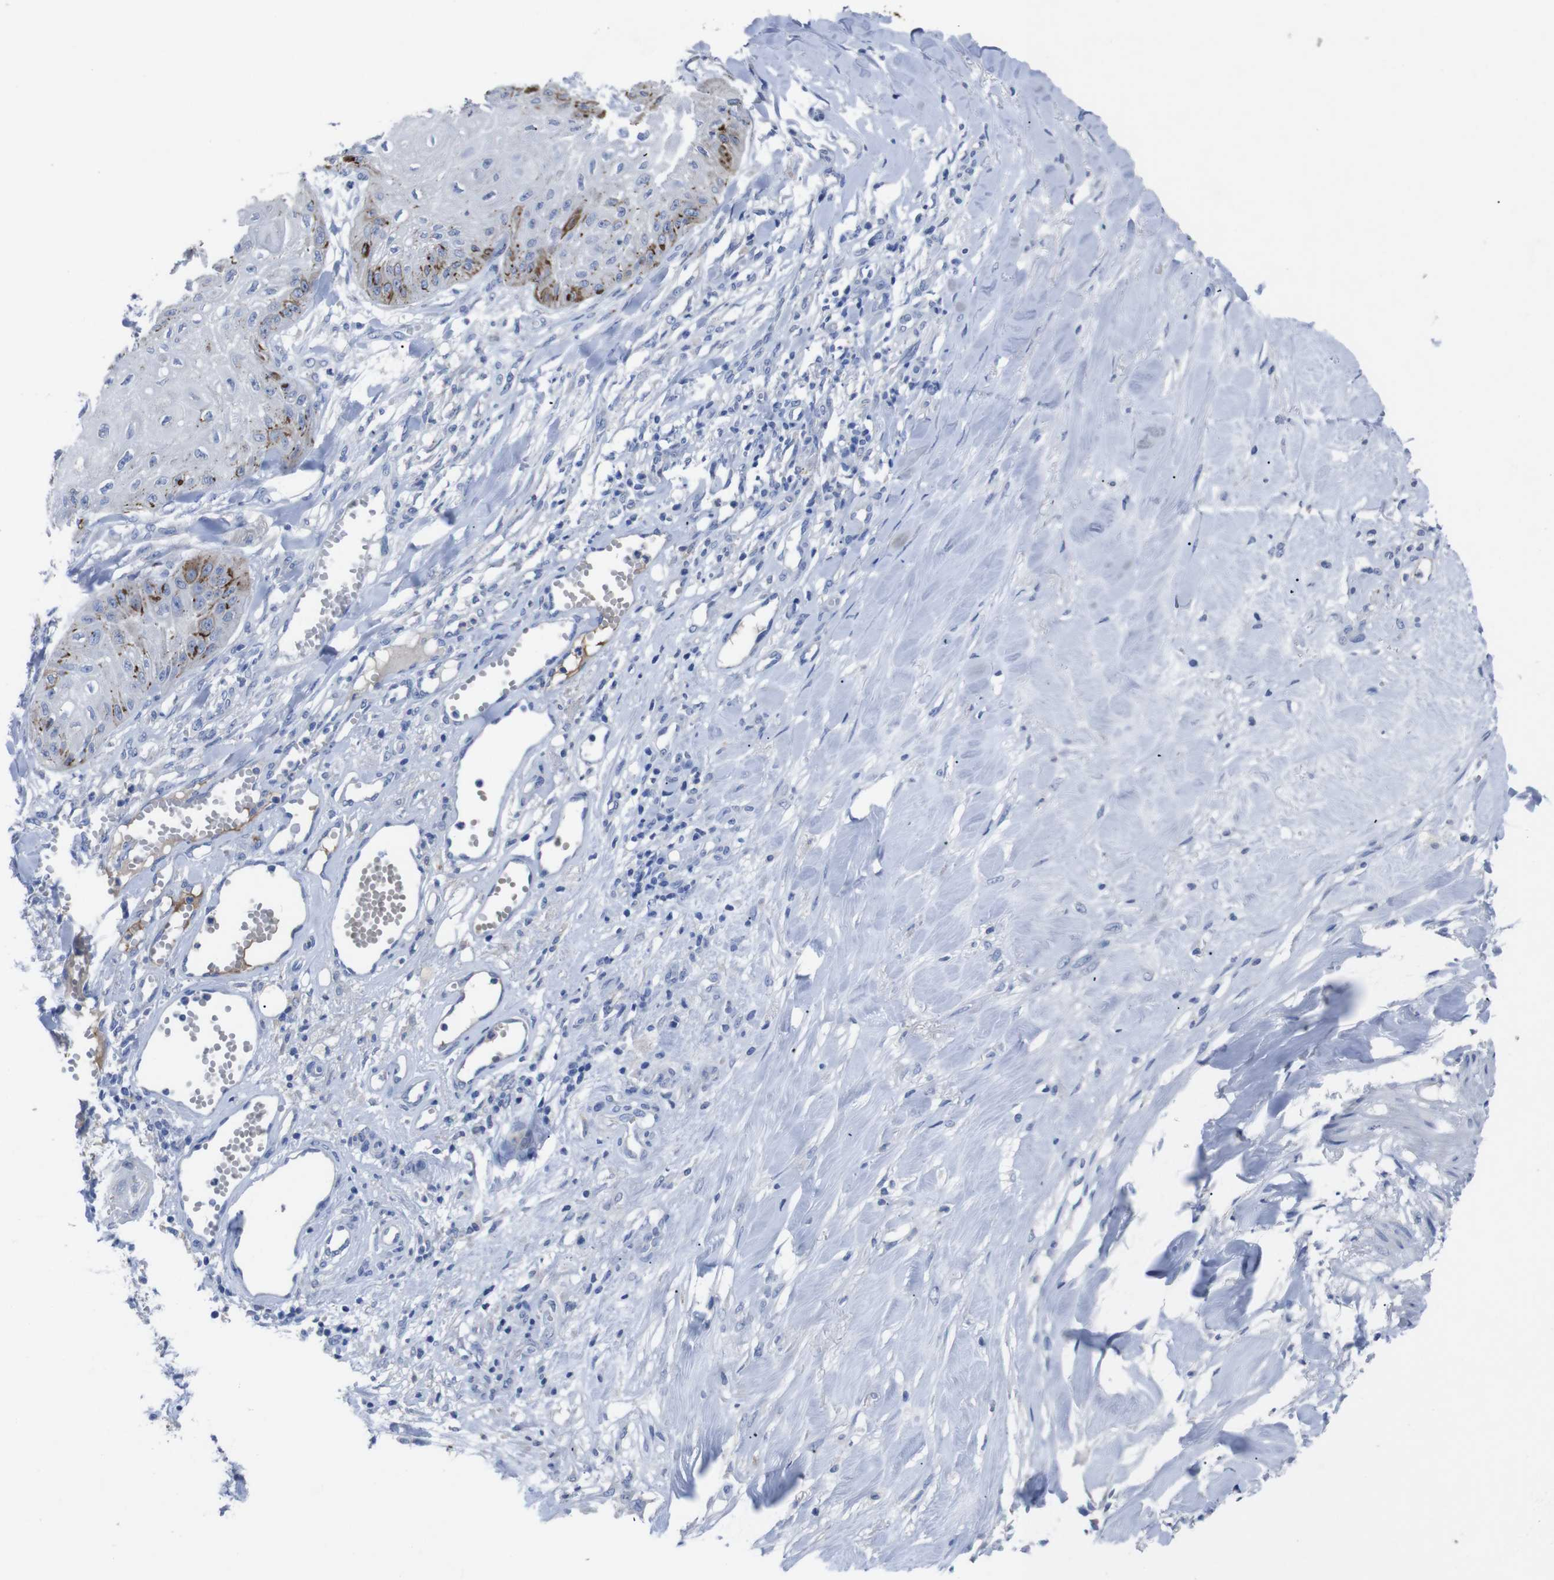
{"staining": {"intensity": "strong", "quantity": "<25%", "location": "cytoplasmic/membranous"}, "tissue": "skin cancer", "cell_type": "Tumor cells", "image_type": "cancer", "snomed": [{"axis": "morphology", "description": "Squamous cell carcinoma, NOS"}, {"axis": "topography", "description": "Skin"}], "caption": "Immunohistochemistry micrograph of neoplastic tissue: human skin cancer stained using immunohistochemistry (IHC) demonstrates medium levels of strong protein expression localized specifically in the cytoplasmic/membranous of tumor cells, appearing as a cytoplasmic/membranous brown color.", "gene": "GJB2", "patient": {"sex": "male", "age": 74}}